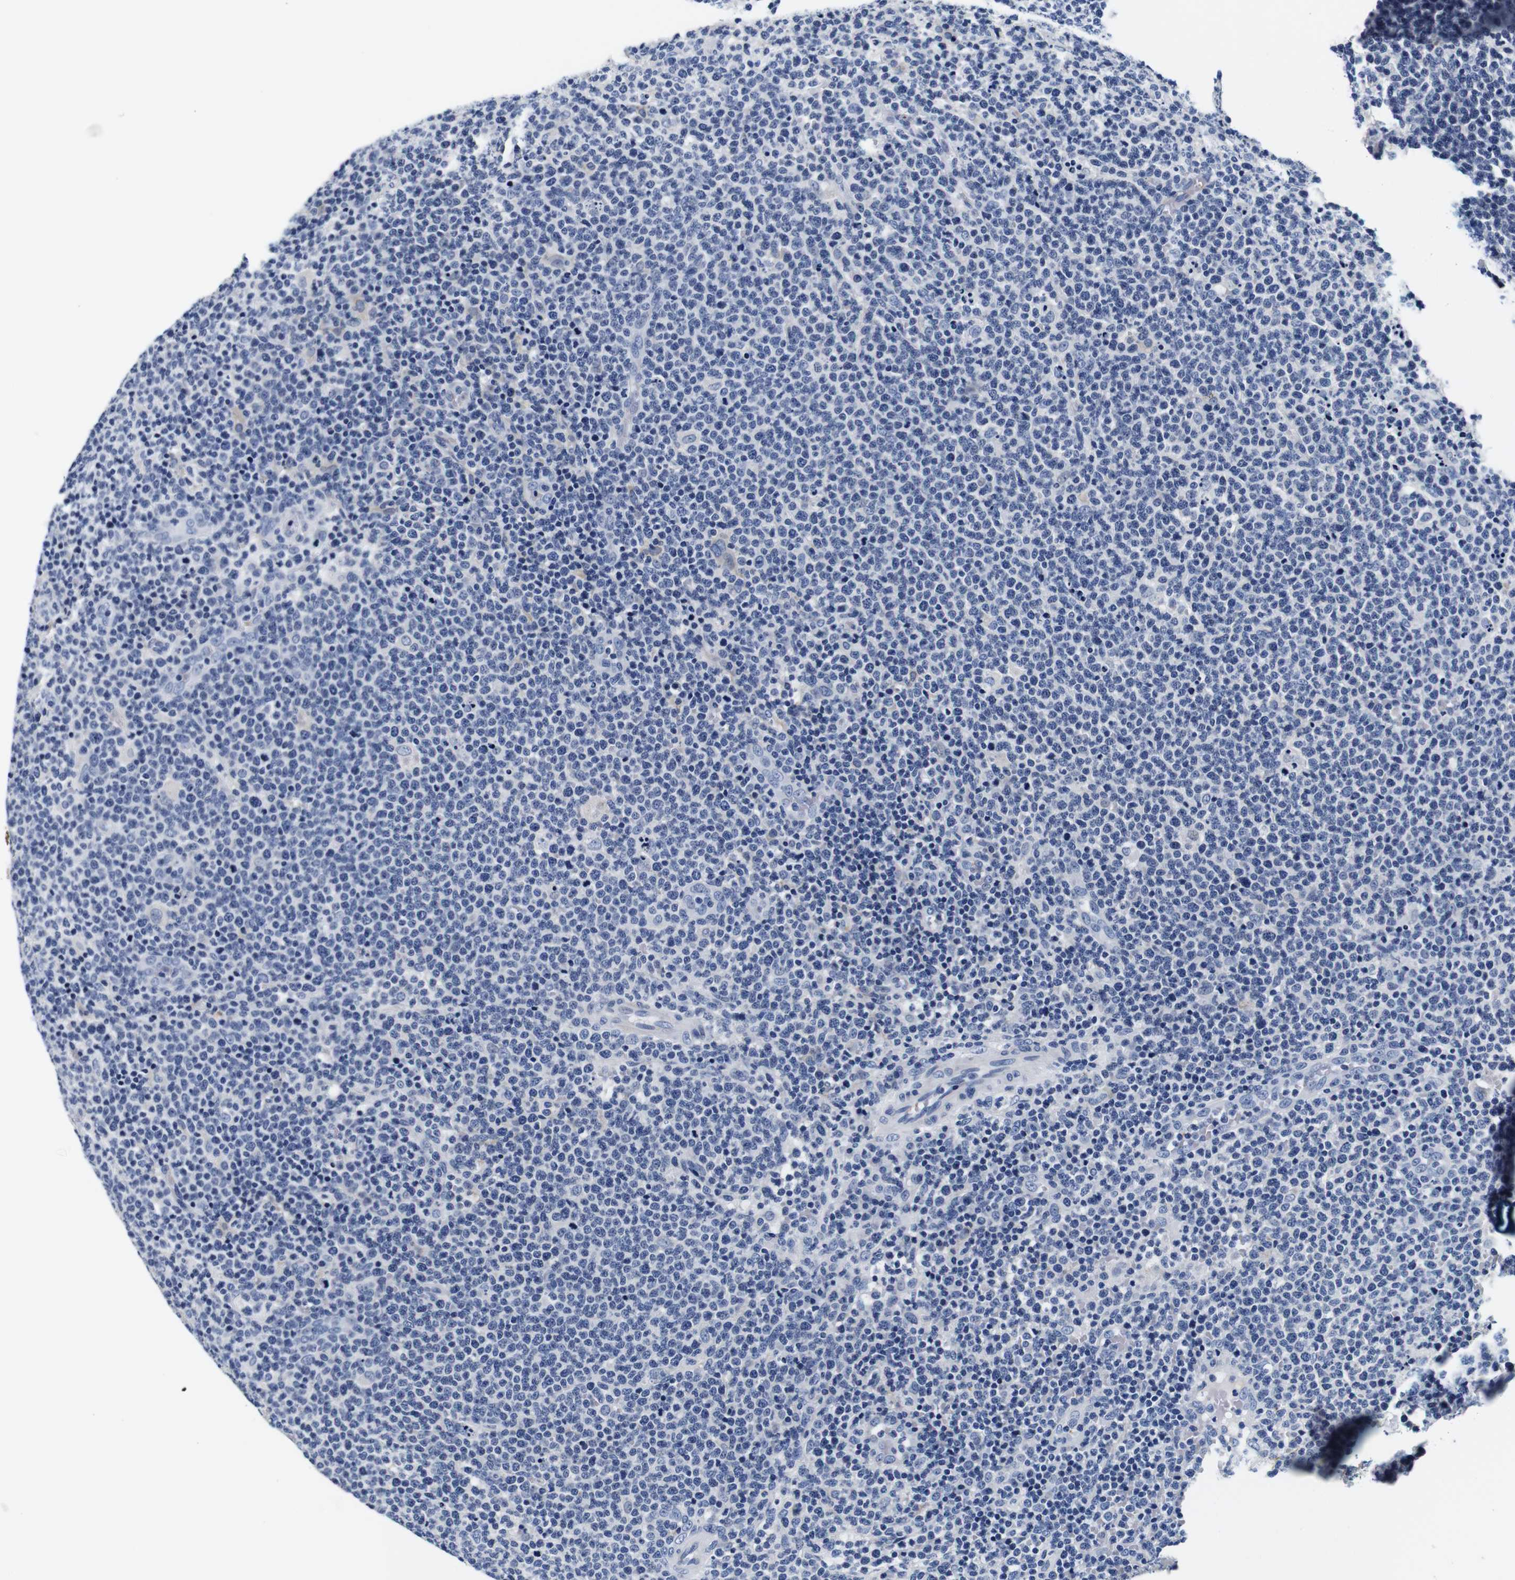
{"staining": {"intensity": "negative", "quantity": "none", "location": "none"}, "tissue": "lymphoma", "cell_type": "Tumor cells", "image_type": "cancer", "snomed": [{"axis": "morphology", "description": "Malignant lymphoma, non-Hodgkin's type, High grade"}, {"axis": "topography", "description": "Lymph node"}], "caption": "The photomicrograph exhibits no staining of tumor cells in high-grade malignant lymphoma, non-Hodgkin's type.", "gene": "GP1BA", "patient": {"sex": "male", "age": 61}}